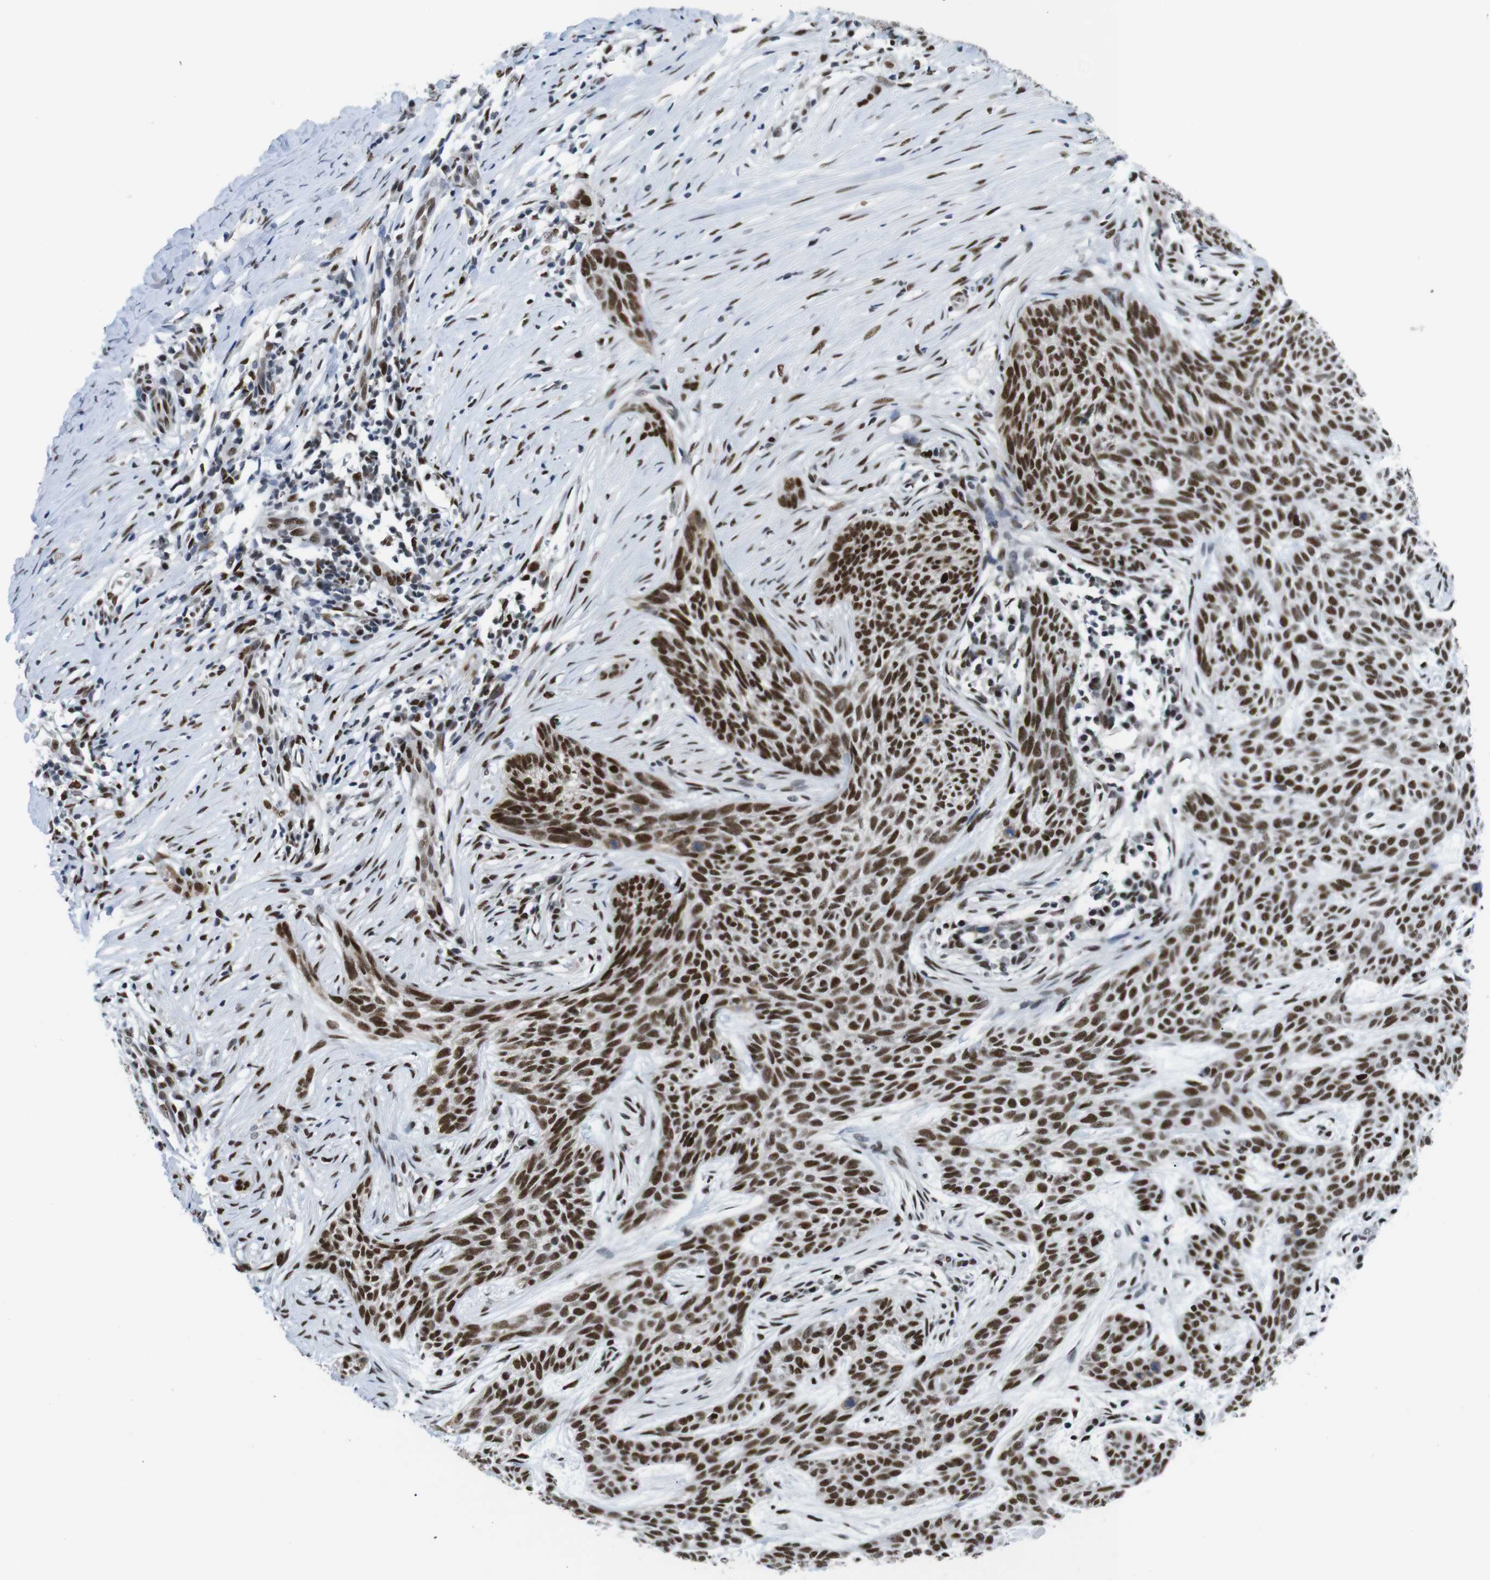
{"staining": {"intensity": "strong", "quantity": ">75%", "location": "nuclear"}, "tissue": "skin cancer", "cell_type": "Tumor cells", "image_type": "cancer", "snomed": [{"axis": "morphology", "description": "Basal cell carcinoma"}, {"axis": "topography", "description": "Skin"}], "caption": "Strong nuclear staining for a protein is seen in approximately >75% of tumor cells of basal cell carcinoma (skin) using immunohistochemistry (IHC).", "gene": "PSME3", "patient": {"sex": "female", "age": 59}}